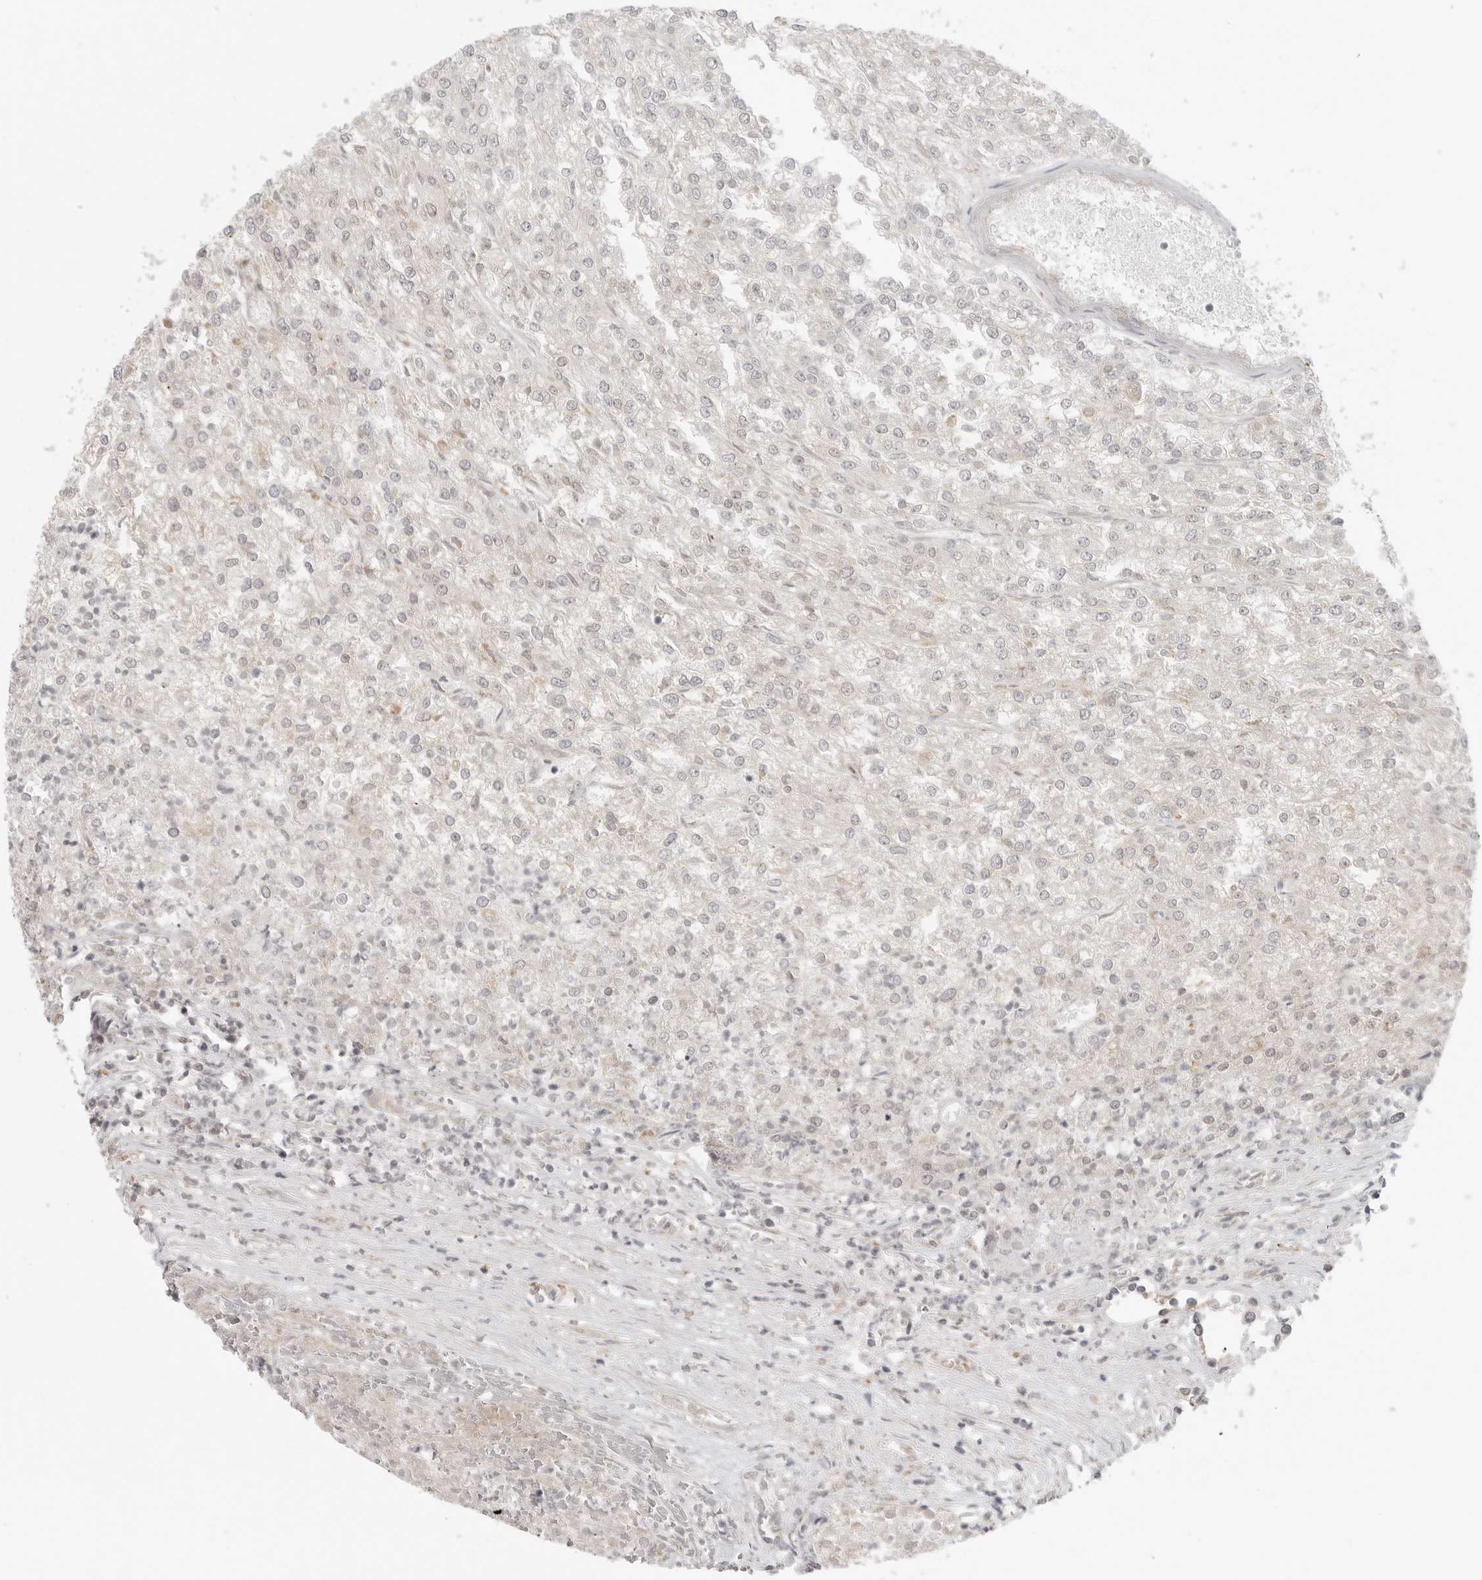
{"staining": {"intensity": "negative", "quantity": "none", "location": "none"}, "tissue": "renal cancer", "cell_type": "Tumor cells", "image_type": "cancer", "snomed": [{"axis": "morphology", "description": "Adenocarcinoma, NOS"}, {"axis": "topography", "description": "Kidney"}], "caption": "IHC histopathology image of neoplastic tissue: human renal cancer (adenocarcinoma) stained with DAB (3,3'-diaminobenzidine) exhibits no significant protein positivity in tumor cells. Nuclei are stained in blue.", "gene": "KALRN", "patient": {"sex": "female", "age": 54}}